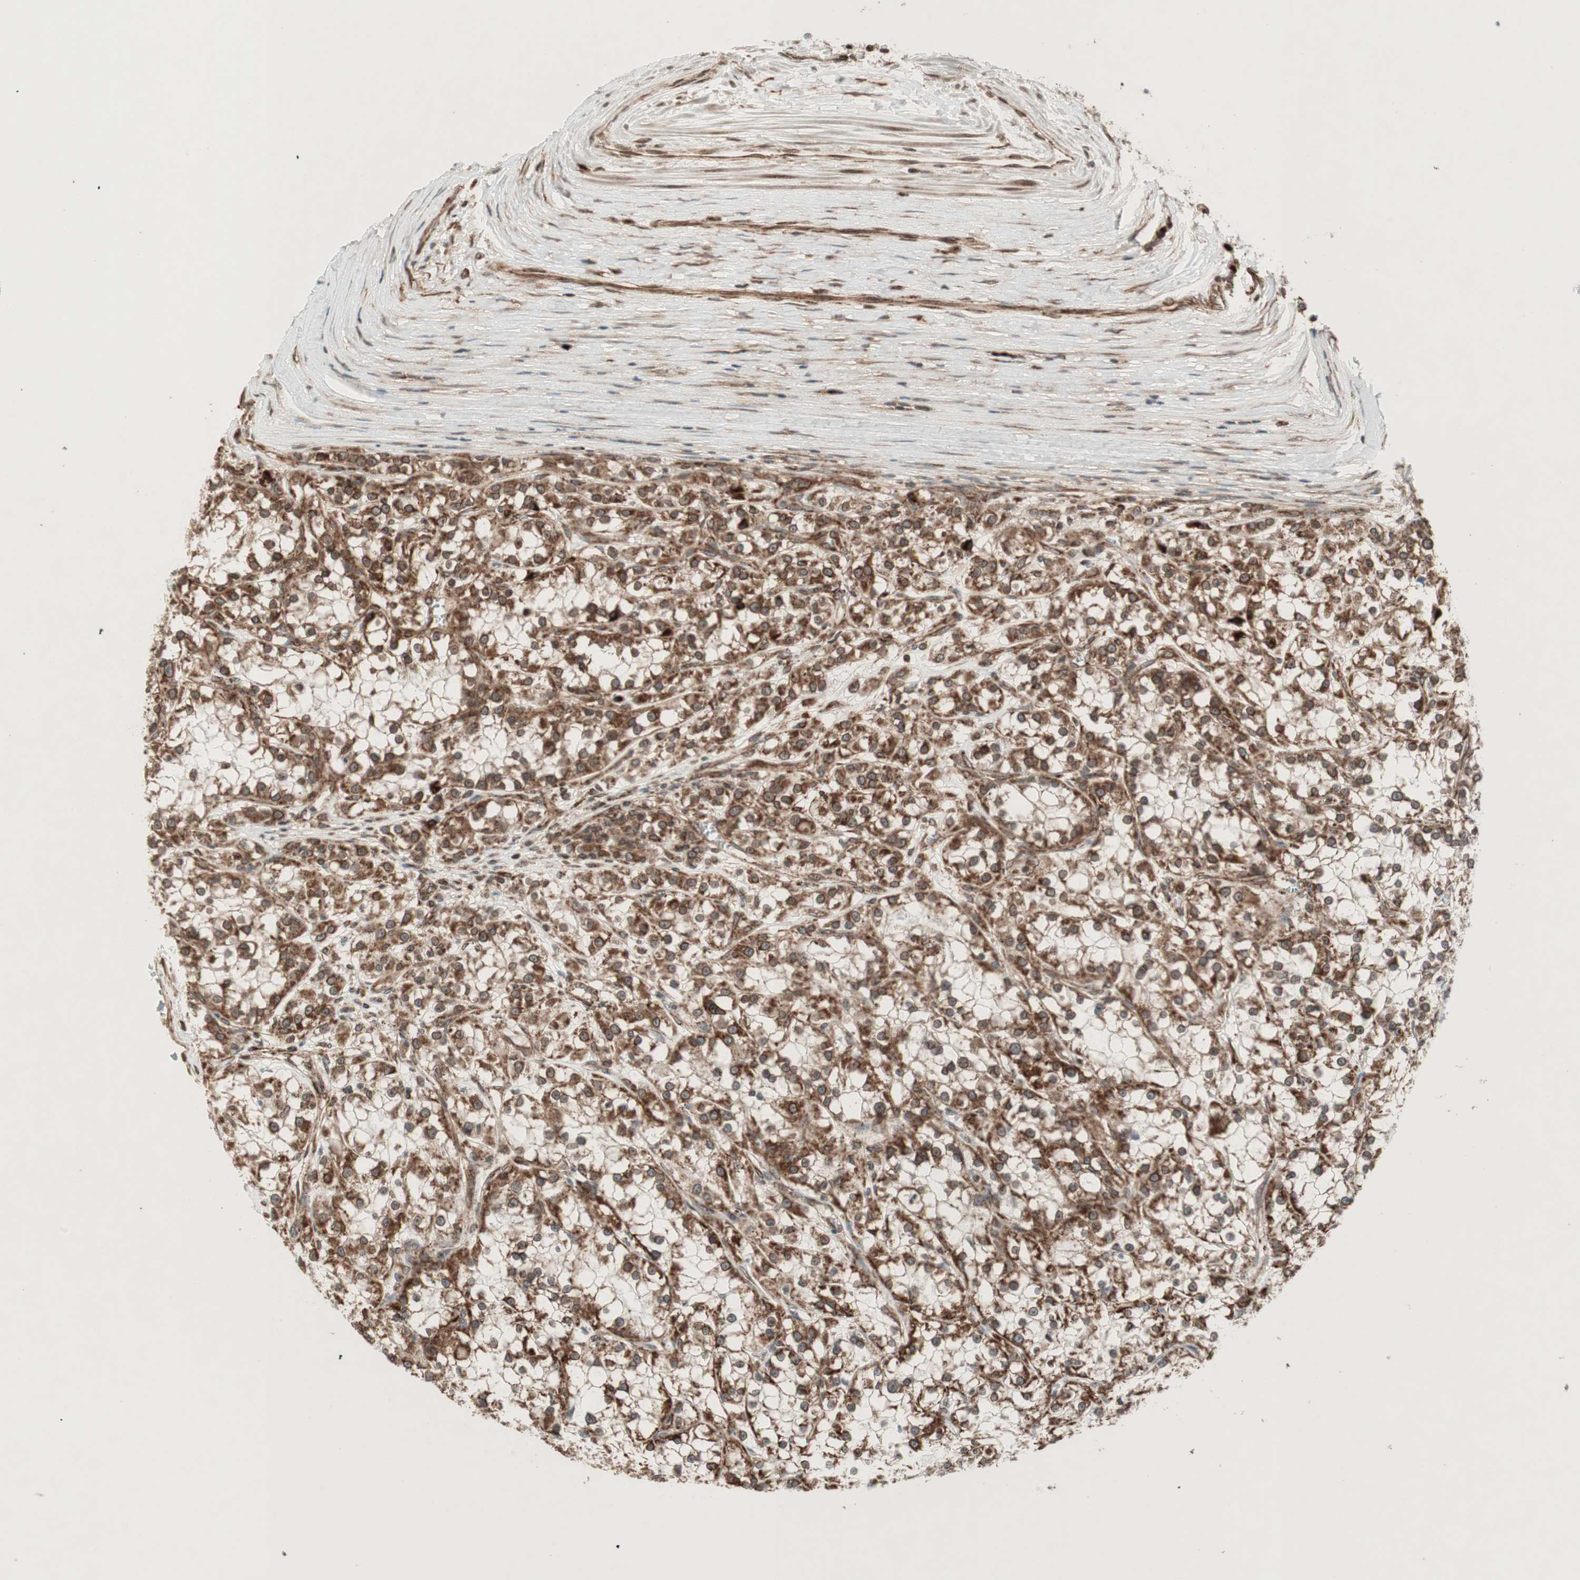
{"staining": {"intensity": "strong", "quantity": ">75%", "location": "cytoplasmic/membranous,nuclear"}, "tissue": "renal cancer", "cell_type": "Tumor cells", "image_type": "cancer", "snomed": [{"axis": "morphology", "description": "Adenocarcinoma, NOS"}, {"axis": "topography", "description": "Kidney"}], "caption": "Brown immunohistochemical staining in human renal cancer exhibits strong cytoplasmic/membranous and nuclear expression in approximately >75% of tumor cells. (DAB = brown stain, brightfield microscopy at high magnification).", "gene": "NUP62", "patient": {"sex": "female", "age": 52}}